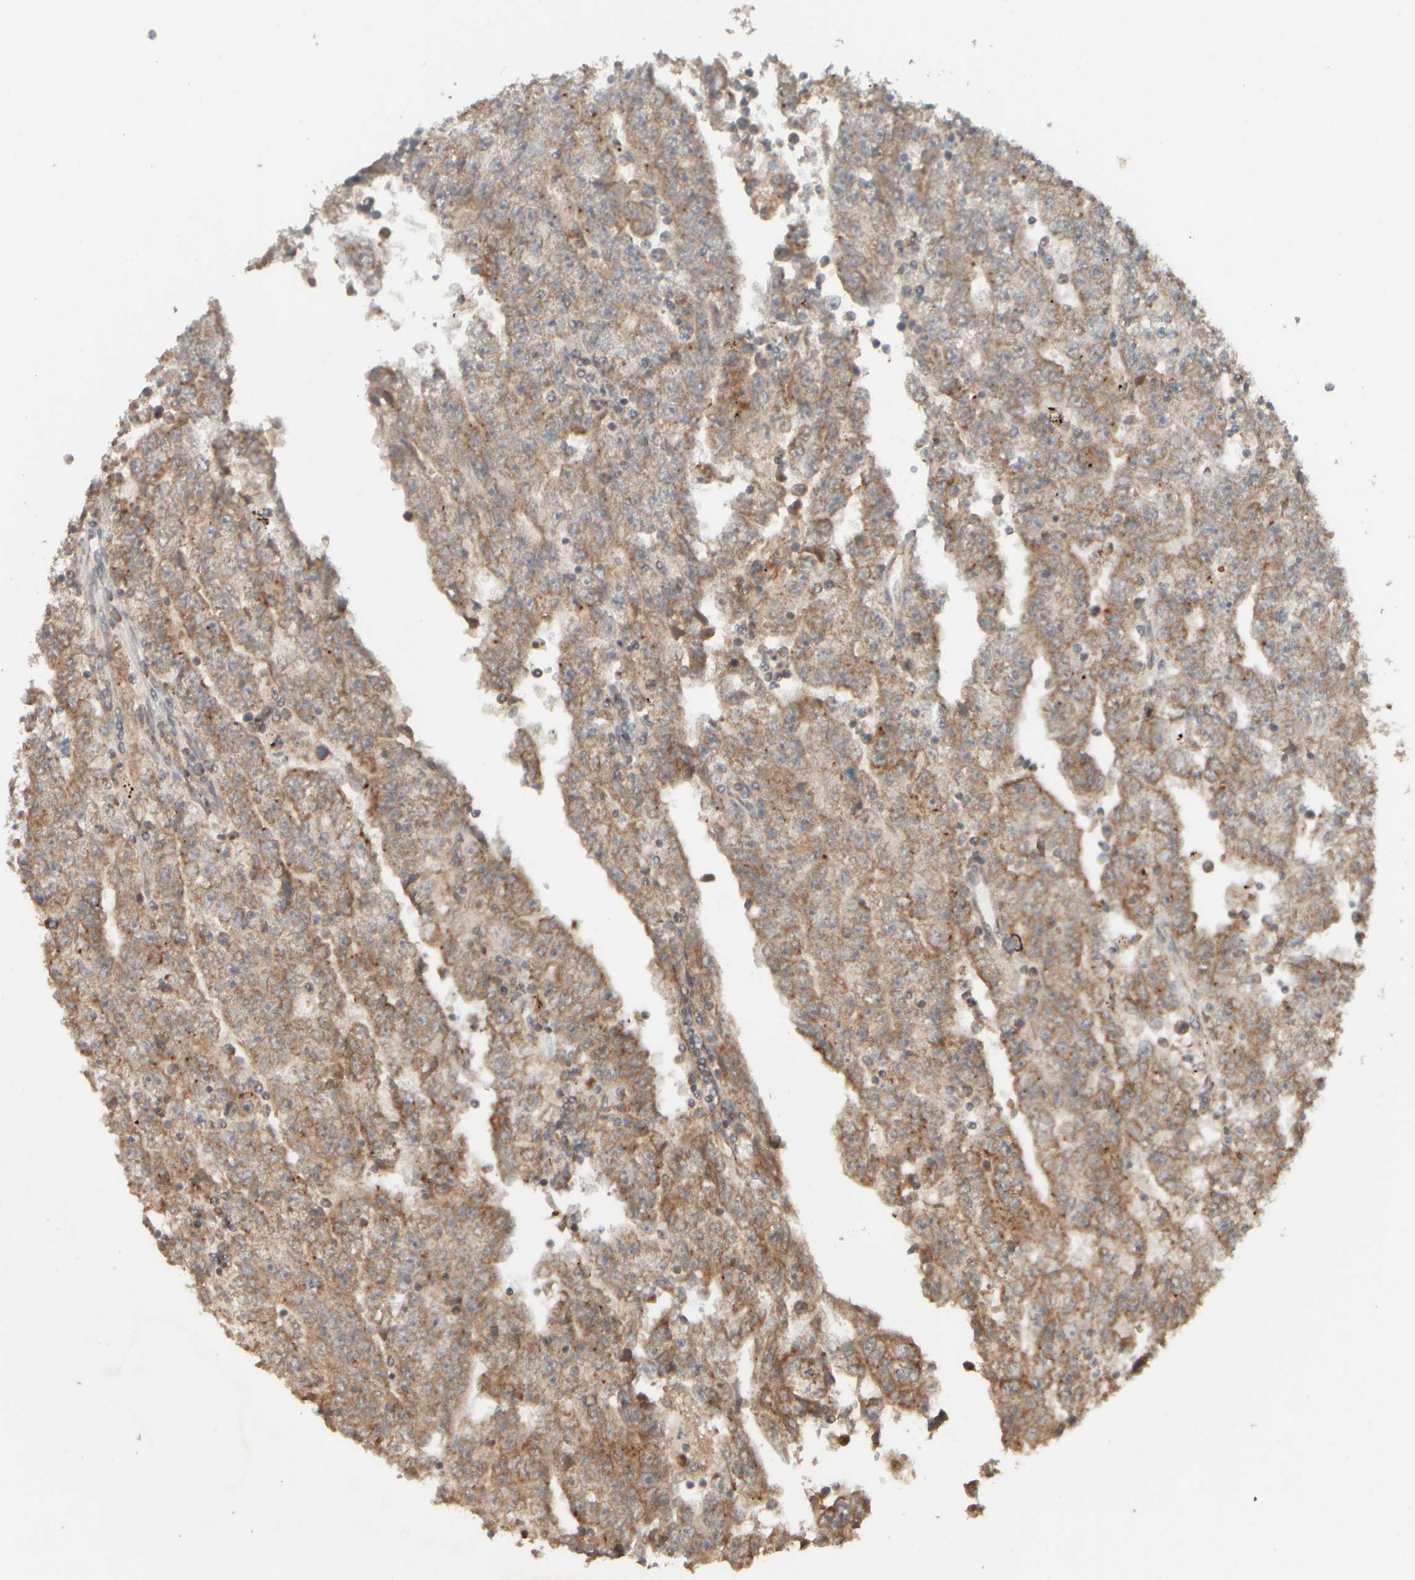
{"staining": {"intensity": "weak", "quantity": ">75%", "location": "cytoplasmic/membranous"}, "tissue": "testis cancer", "cell_type": "Tumor cells", "image_type": "cancer", "snomed": [{"axis": "morphology", "description": "Carcinoma, Embryonal, NOS"}, {"axis": "topography", "description": "Testis"}], "caption": "Protein analysis of testis cancer (embryonal carcinoma) tissue demonstrates weak cytoplasmic/membranous expression in about >75% of tumor cells.", "gene": "EIF2B3", "patient": {"sex": "male", "age": 25}}